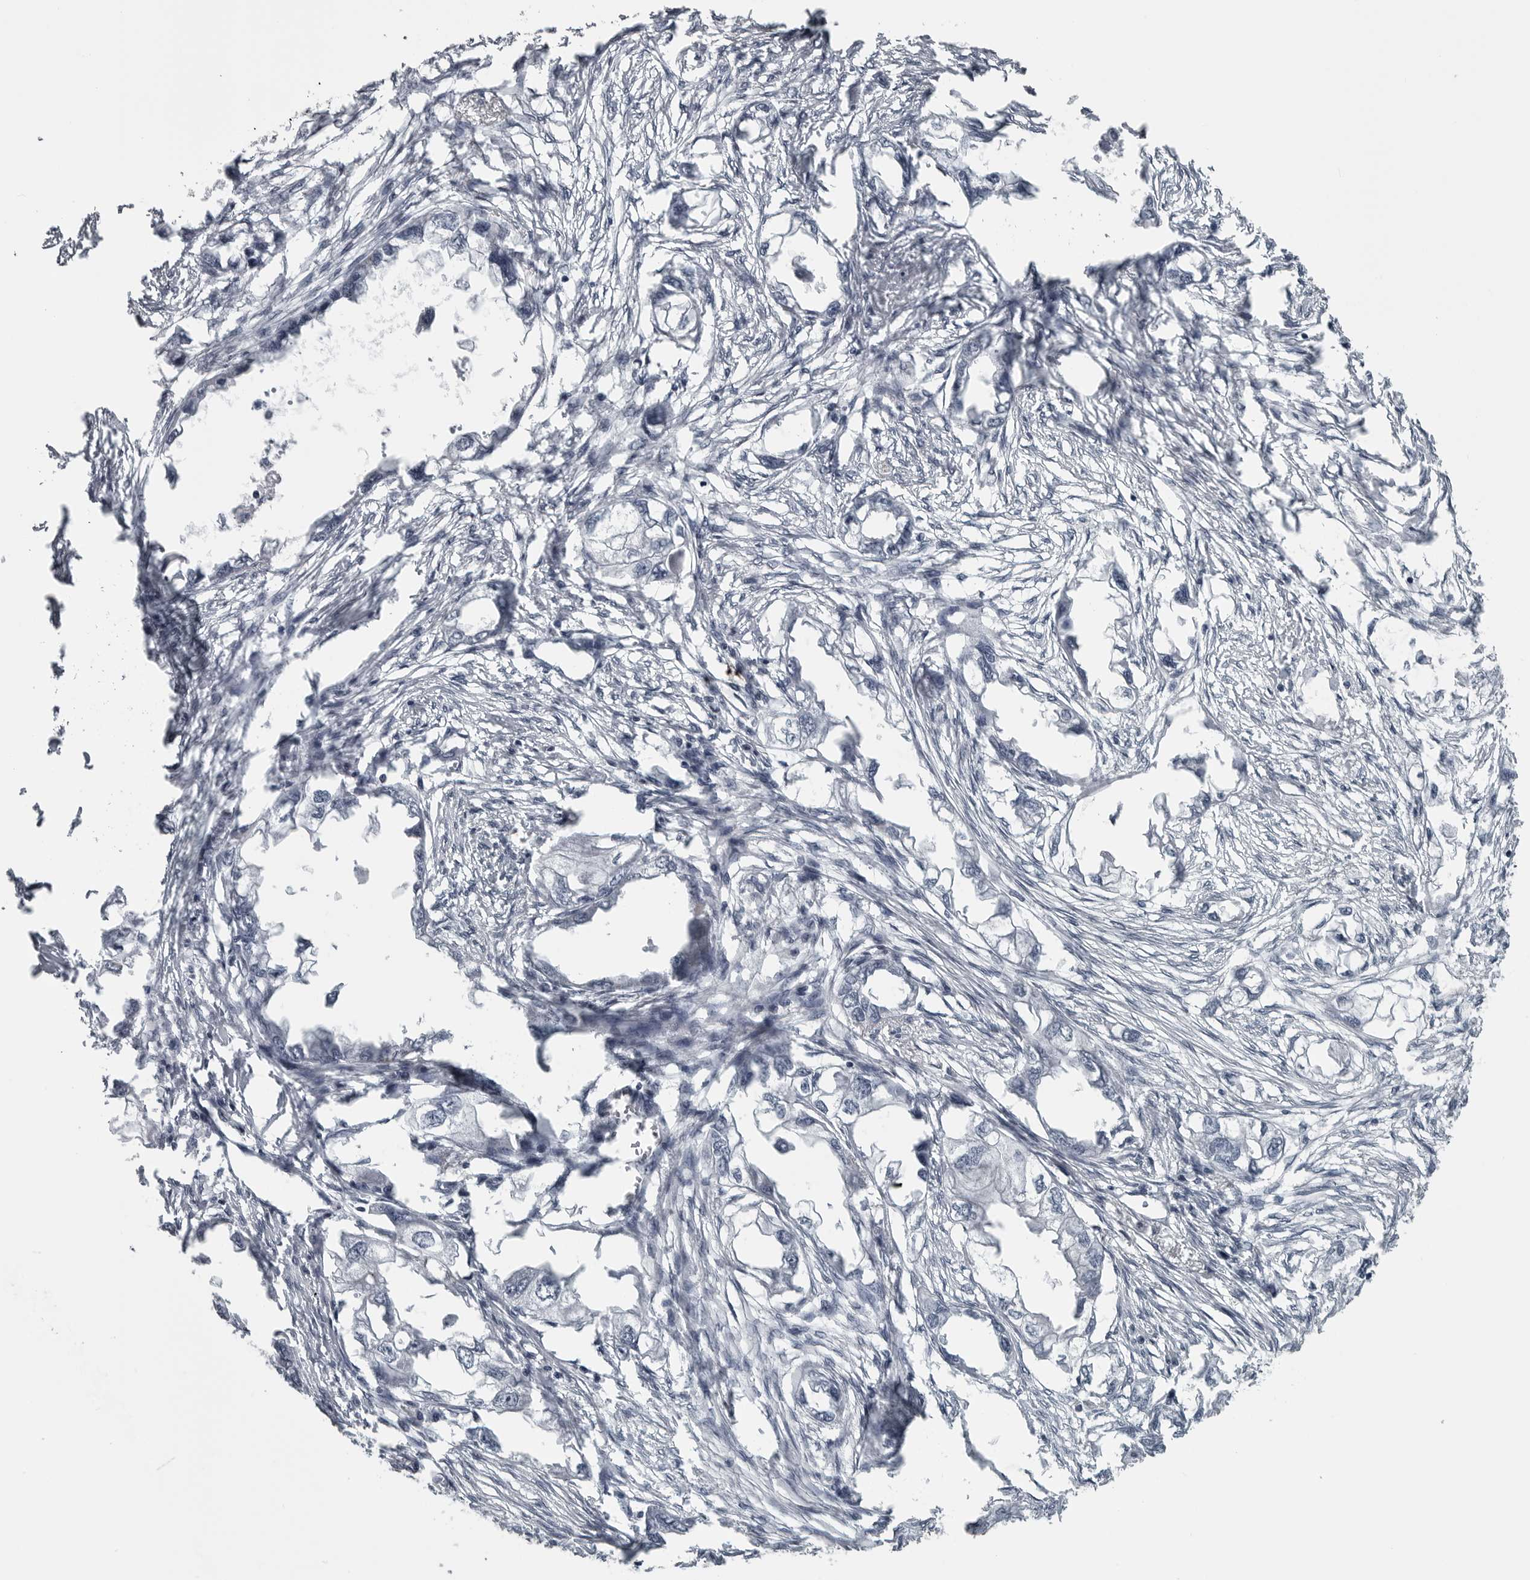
{"staining": {"intensity": "negative", "quantity": "none", "location": "none"}, "tissue": "endometrial cancer", "cell_type": "Tumor cells", "image_type": "cancer", "snomed": [{"axis": "morphology", "description": "Adenocarcinoma, NOS"}, {"axis": "morphology", "description": "Adenocarcinoma, metastatic, NOS"}, {"axis": "topography", "description": "Adipose tissue"}, {"axis": "topography", "description": "Endometrium"}], "caption": "DAB immunohistochemical staining of human endometrial cancer shows no significant expression in tumor cells.", "gene": "LYSMD1", "patient": {"sex": "female", "age": 67}}